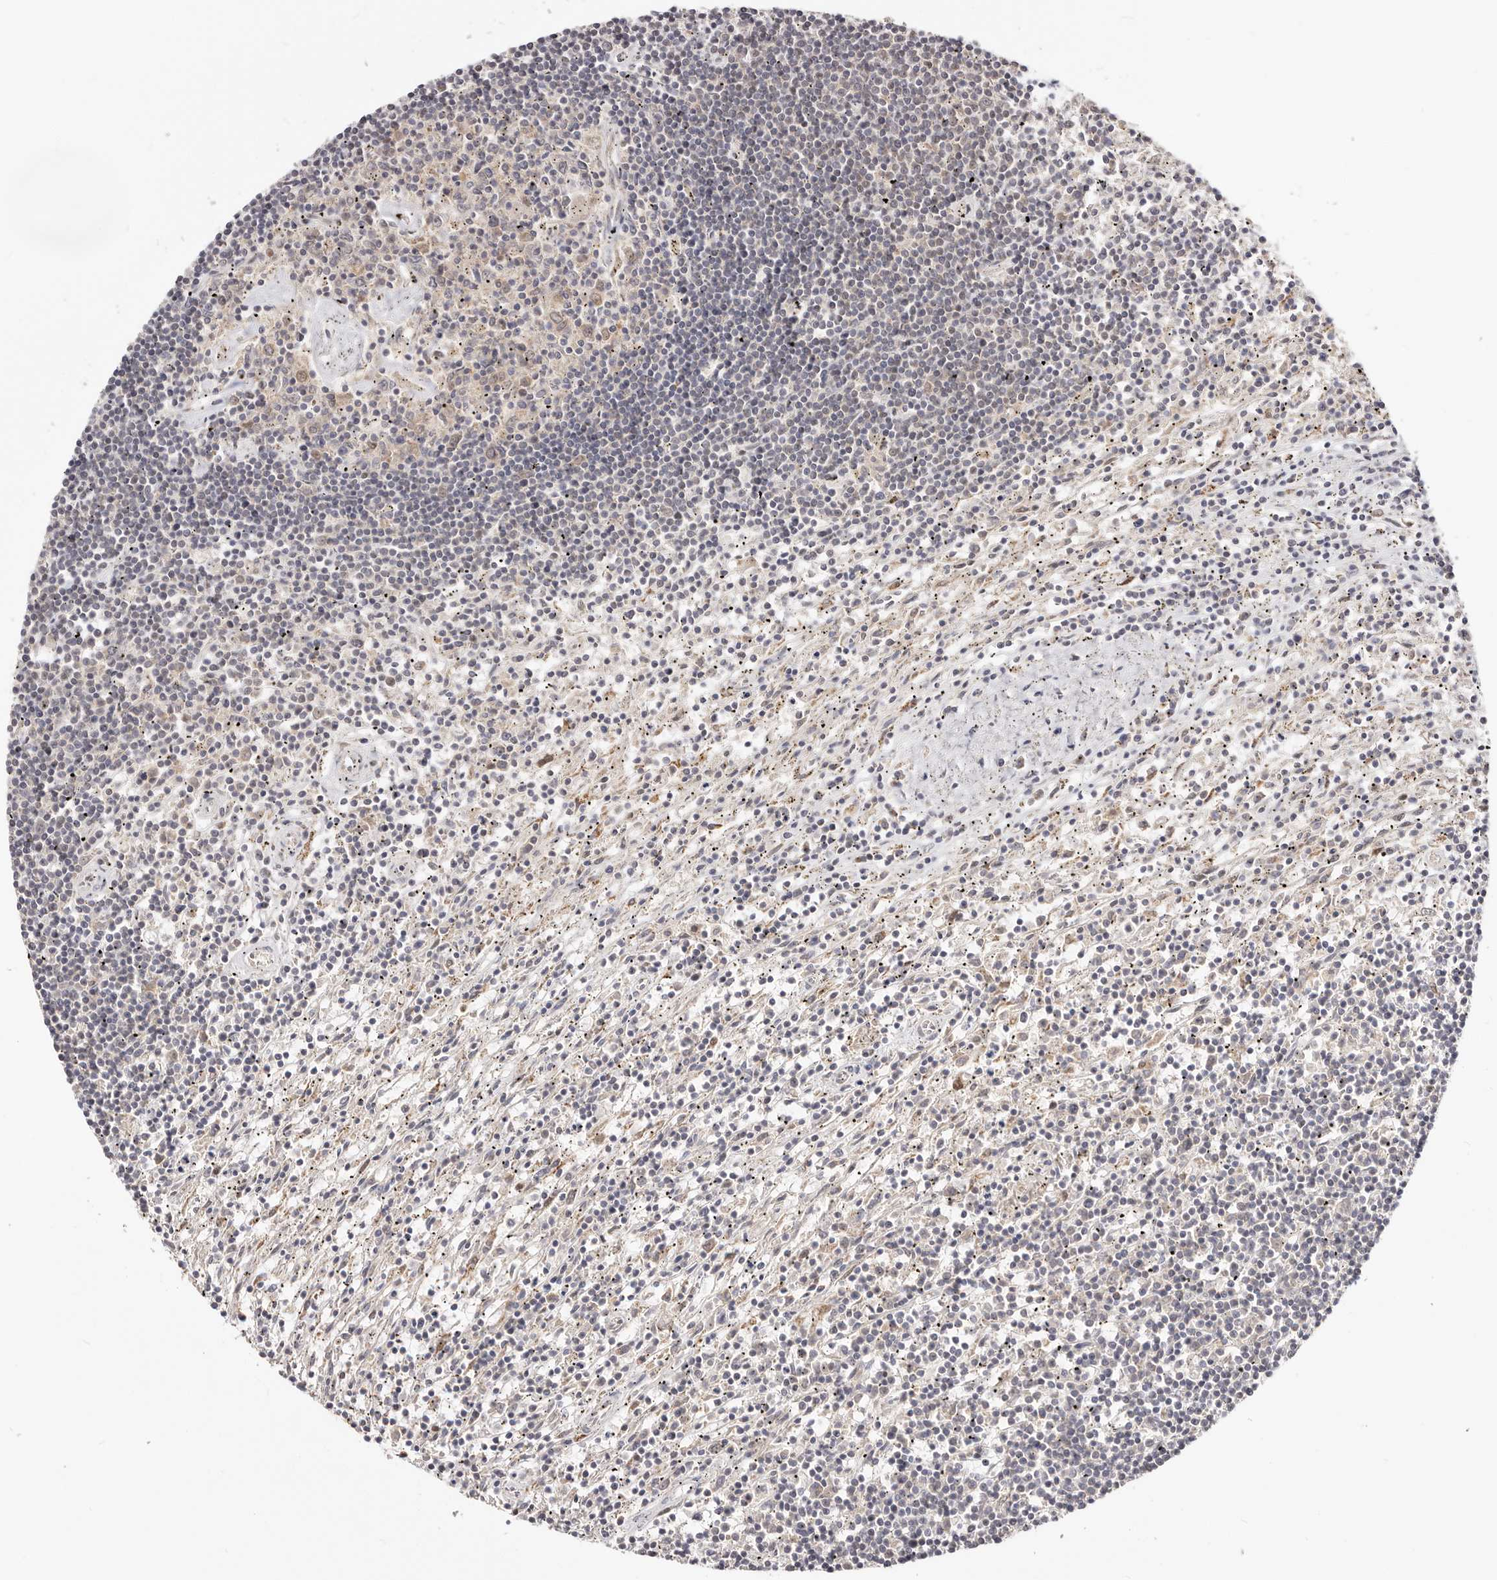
{"staining": {"intensity": "negative", "quantity": "none", "location": "none"}, "tissue": "lymphoma", "cell_type": "Tumor cells", "image_type": "cancer", "snomed": [{"axis": "morphology", "description": "Malignant lymphoma, non-Hodgkin's type, Low grade"}, {"axis": "topography", "description": "Spleen"}], "caption": "This is an IHC histopathology image of lymphoma. There is no expression in tumor cells.", "gene": "SEC14L1", "patient": {"sex": "male", "age": 76}}